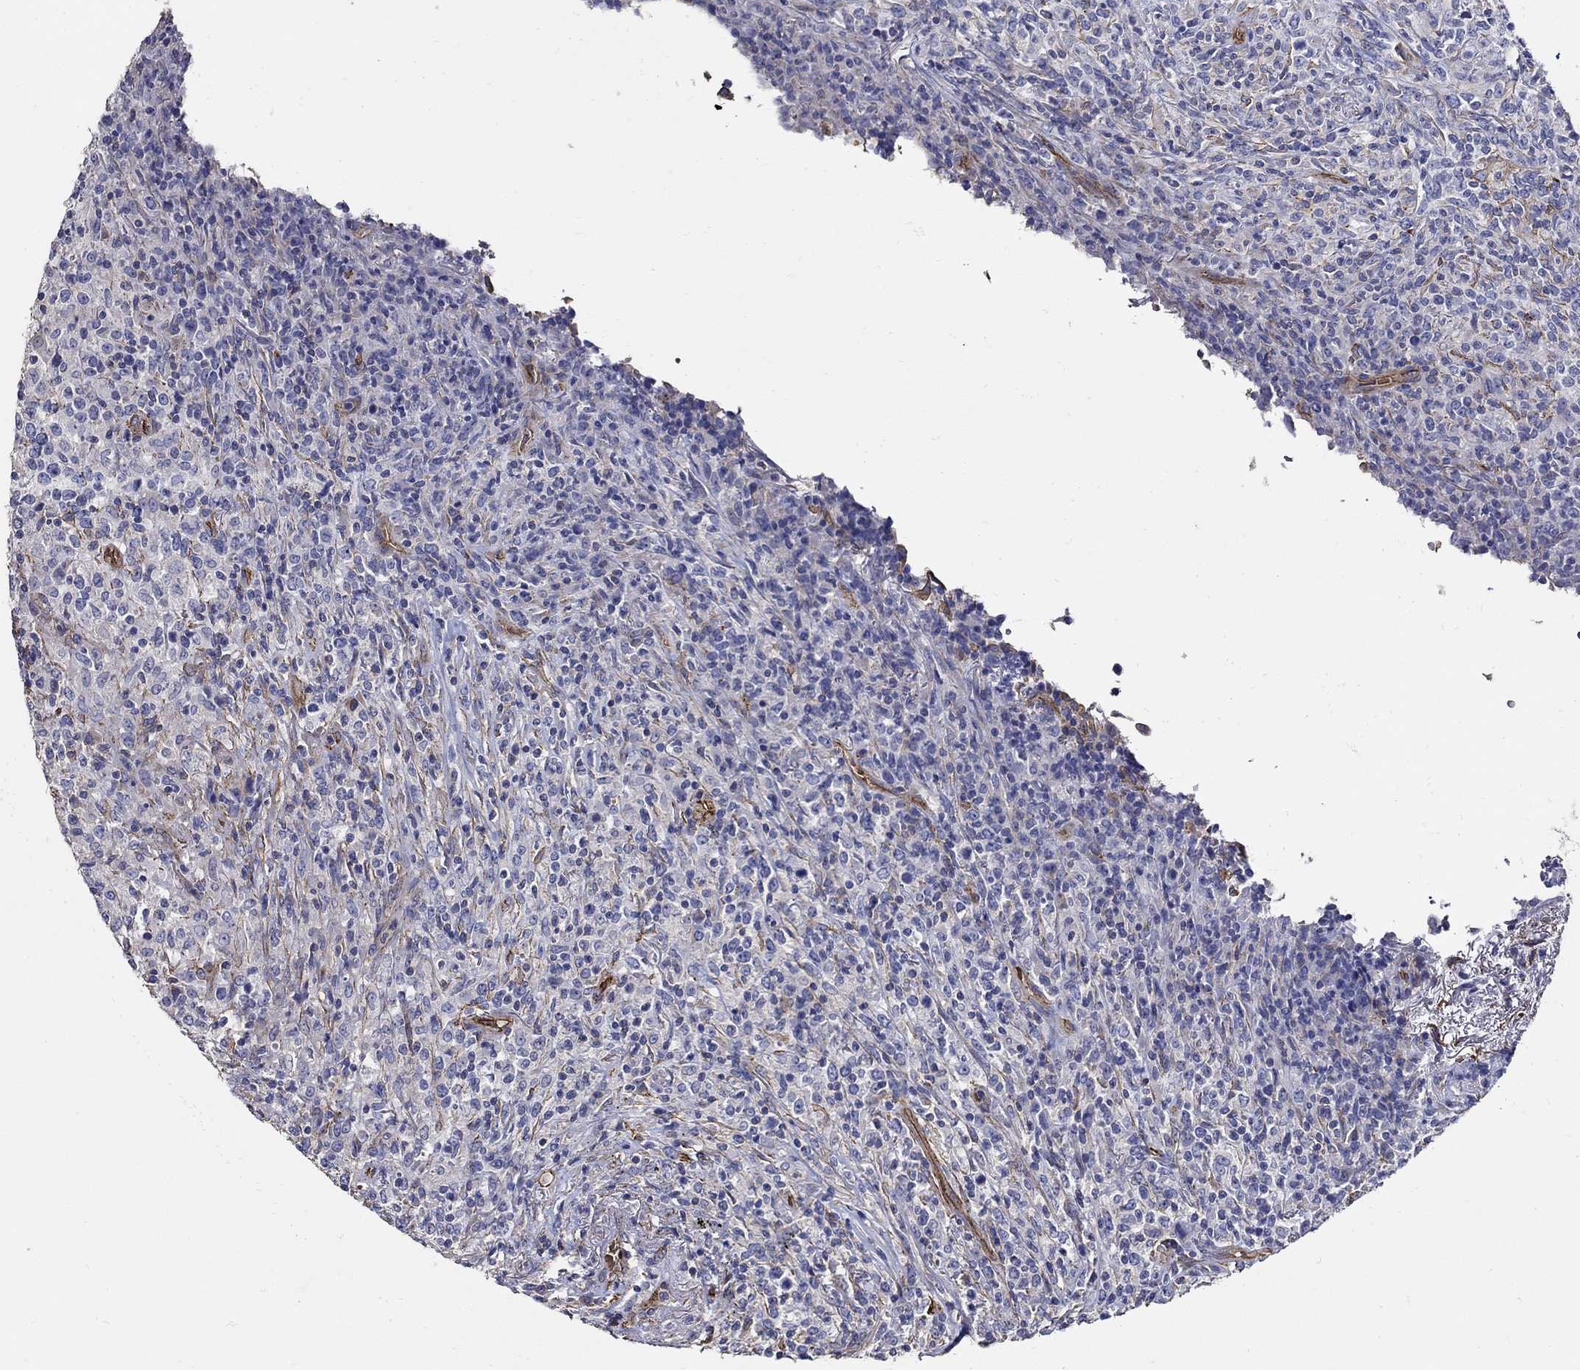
{"staining": {"intensity": "negative", "quantity": "none", "location": "none"}, "tissue": "lymphoma", "cell_type": "Tumor cells", "image_type": "cancer", "snomed": [{"axis": "morphology", "description": "Malignant lymphoma, non-Hodgkin's type, High grade"}, {"axis": "topography", "description": "Lung"}], "caption": "Tumor cells are negative for brown protein staining in high-grade malignant lymphoma, non-Hodgkin's type.", "gene": "APBB3", "patient": {"sex": "male", "age": 79}}